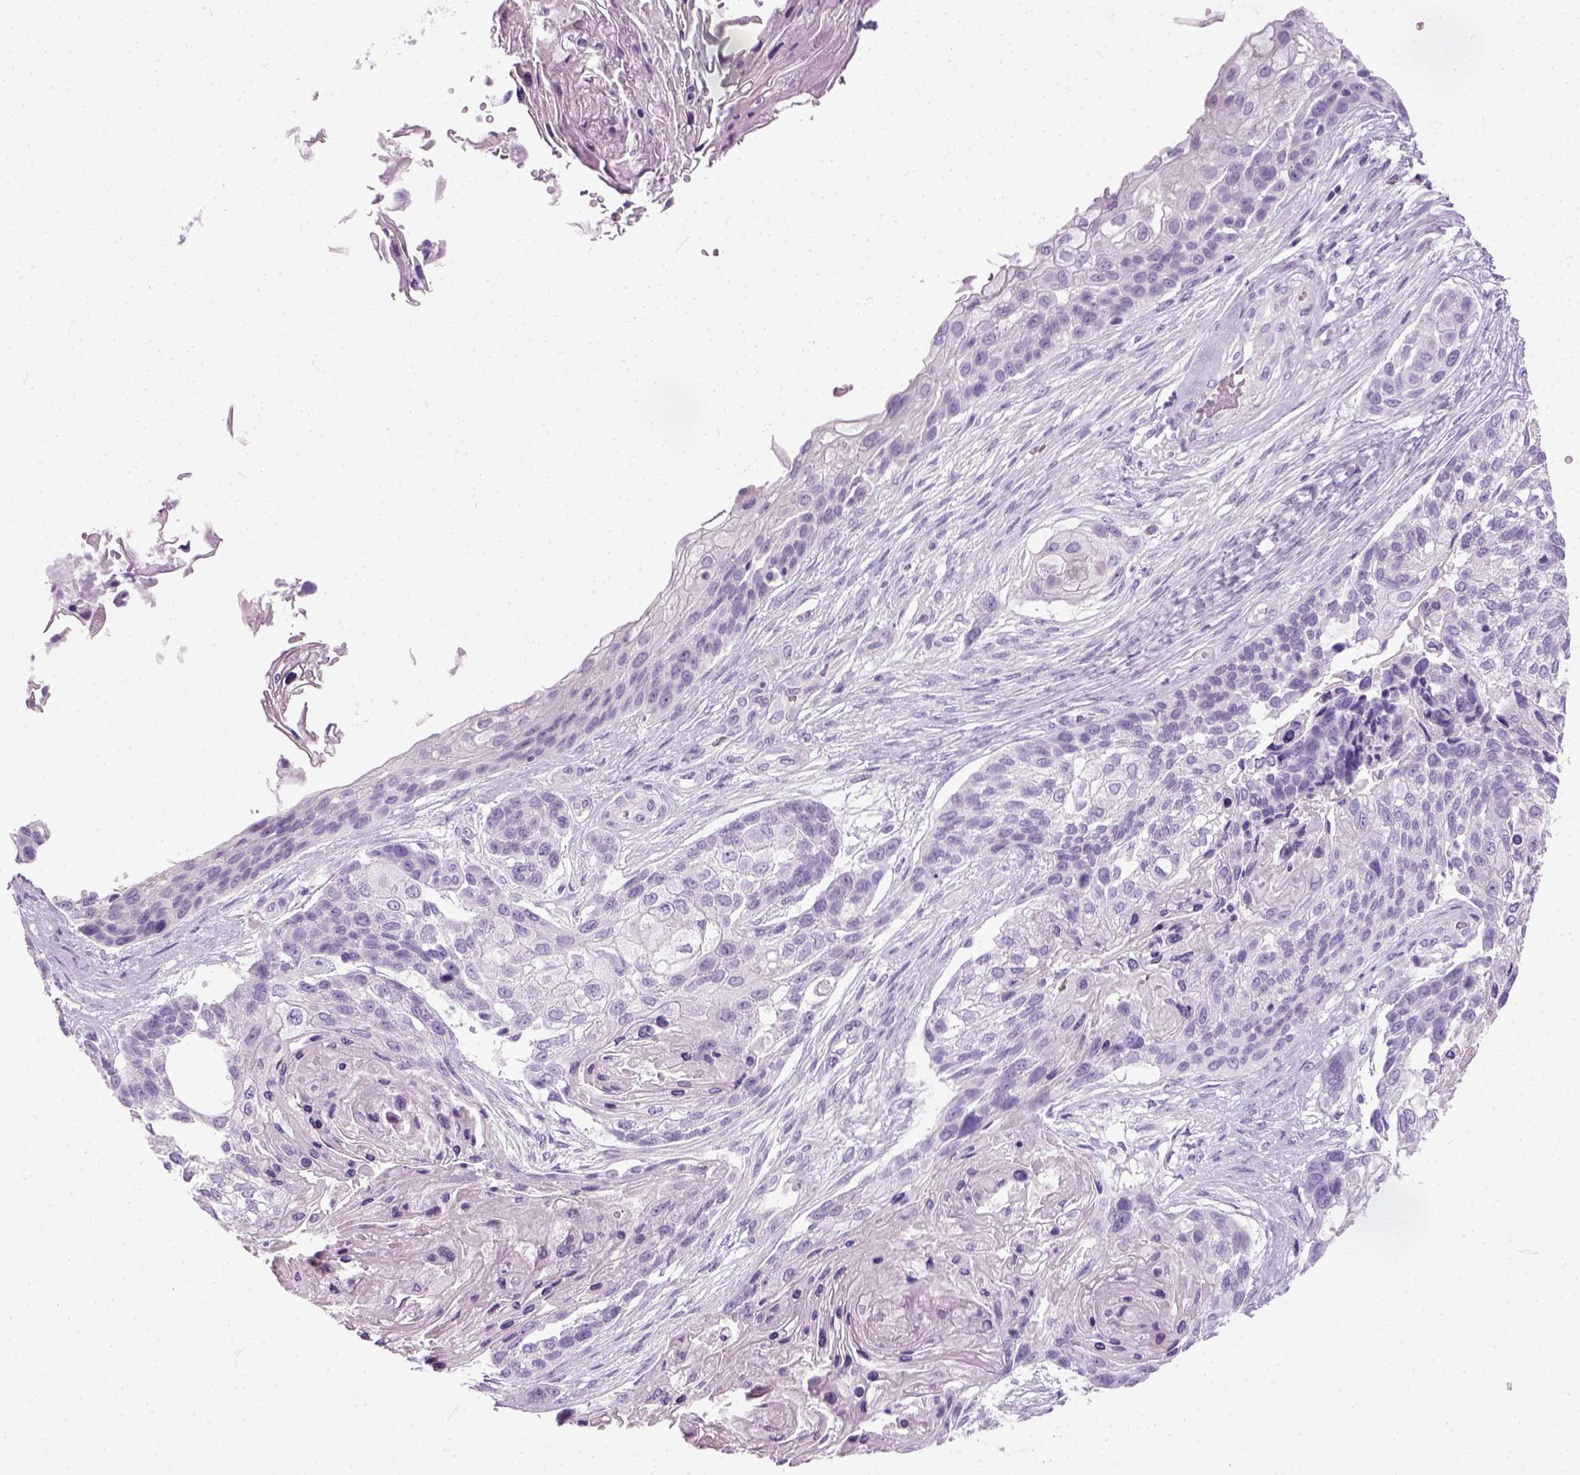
{"staining": {"intensity": "negative", "quantity": "none", "location": "none"}, "tissue": "lung cancer", "cell_type": "Tumor cells", "image_type": "cancer", "snomed": [{"axis": "morphology", "description": "Squamous cell carcinoma, NOS"}, {"axis": "topography", "description": "Lung"}], "caption": "Immunohistochemical staining of human lung cancer (squamous cell carcinoma) exhibits no significant positivity in tumor cells.", "gene": "SLC12A5", "patient": {"sex": "male", "age": 69}}